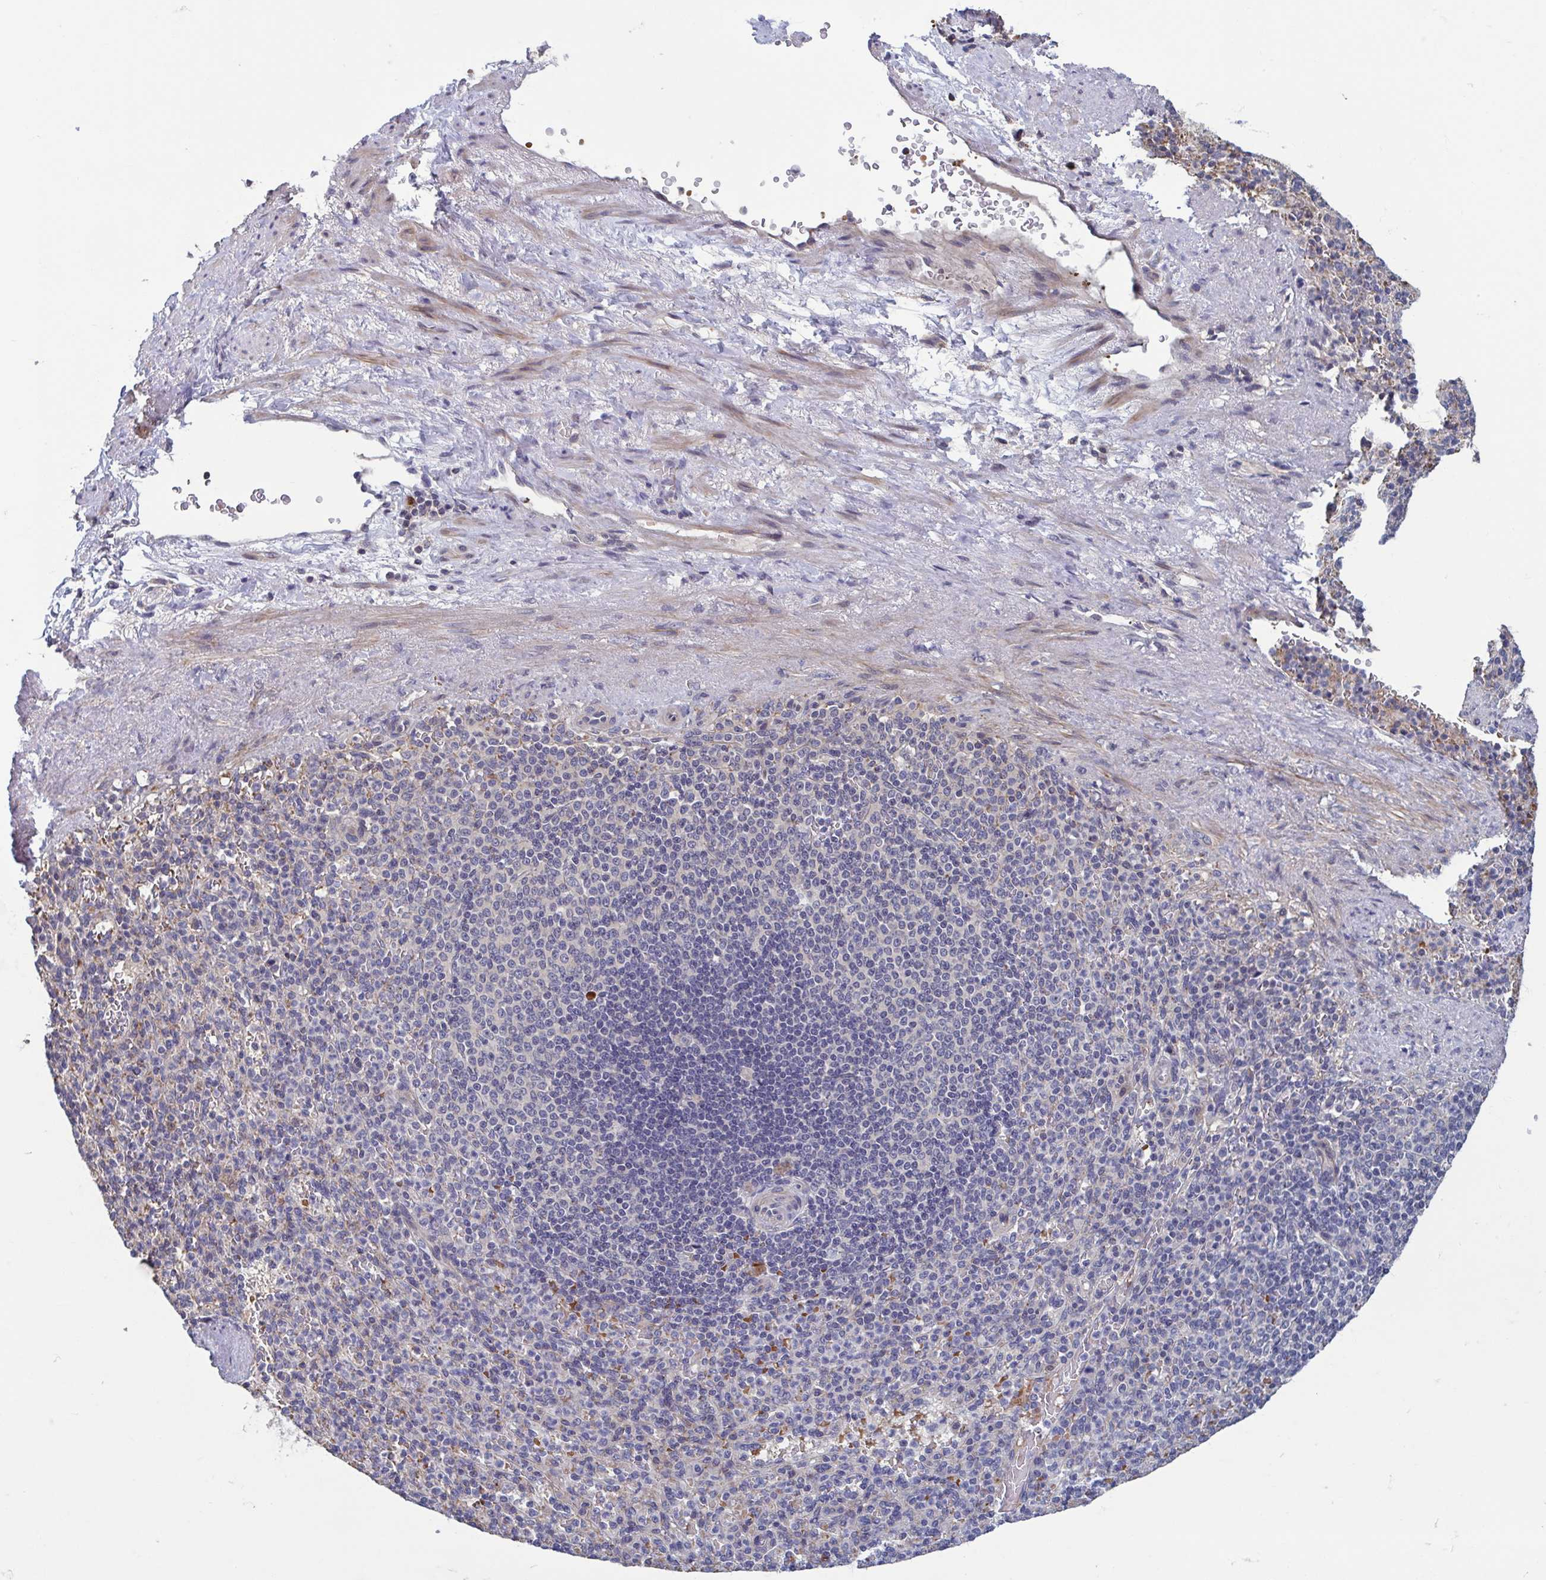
{"staining": {"intensity": "negative", "quantity": "none", "location": "none"}, "tissue": "spleen", "cell_type": "Cells in red pulp", "image_type": "normal", "snomed": [{"axis": "morphology", "description": "Normal tissue, NOS"}, {"axis": "topography", "description": "Spleen"}], "caption": "Spleen stained for a protein using IHC displays no expression cells in red pulp.", "gene": "LRRC38", "patient": {"sex": "female", "age": 74}}